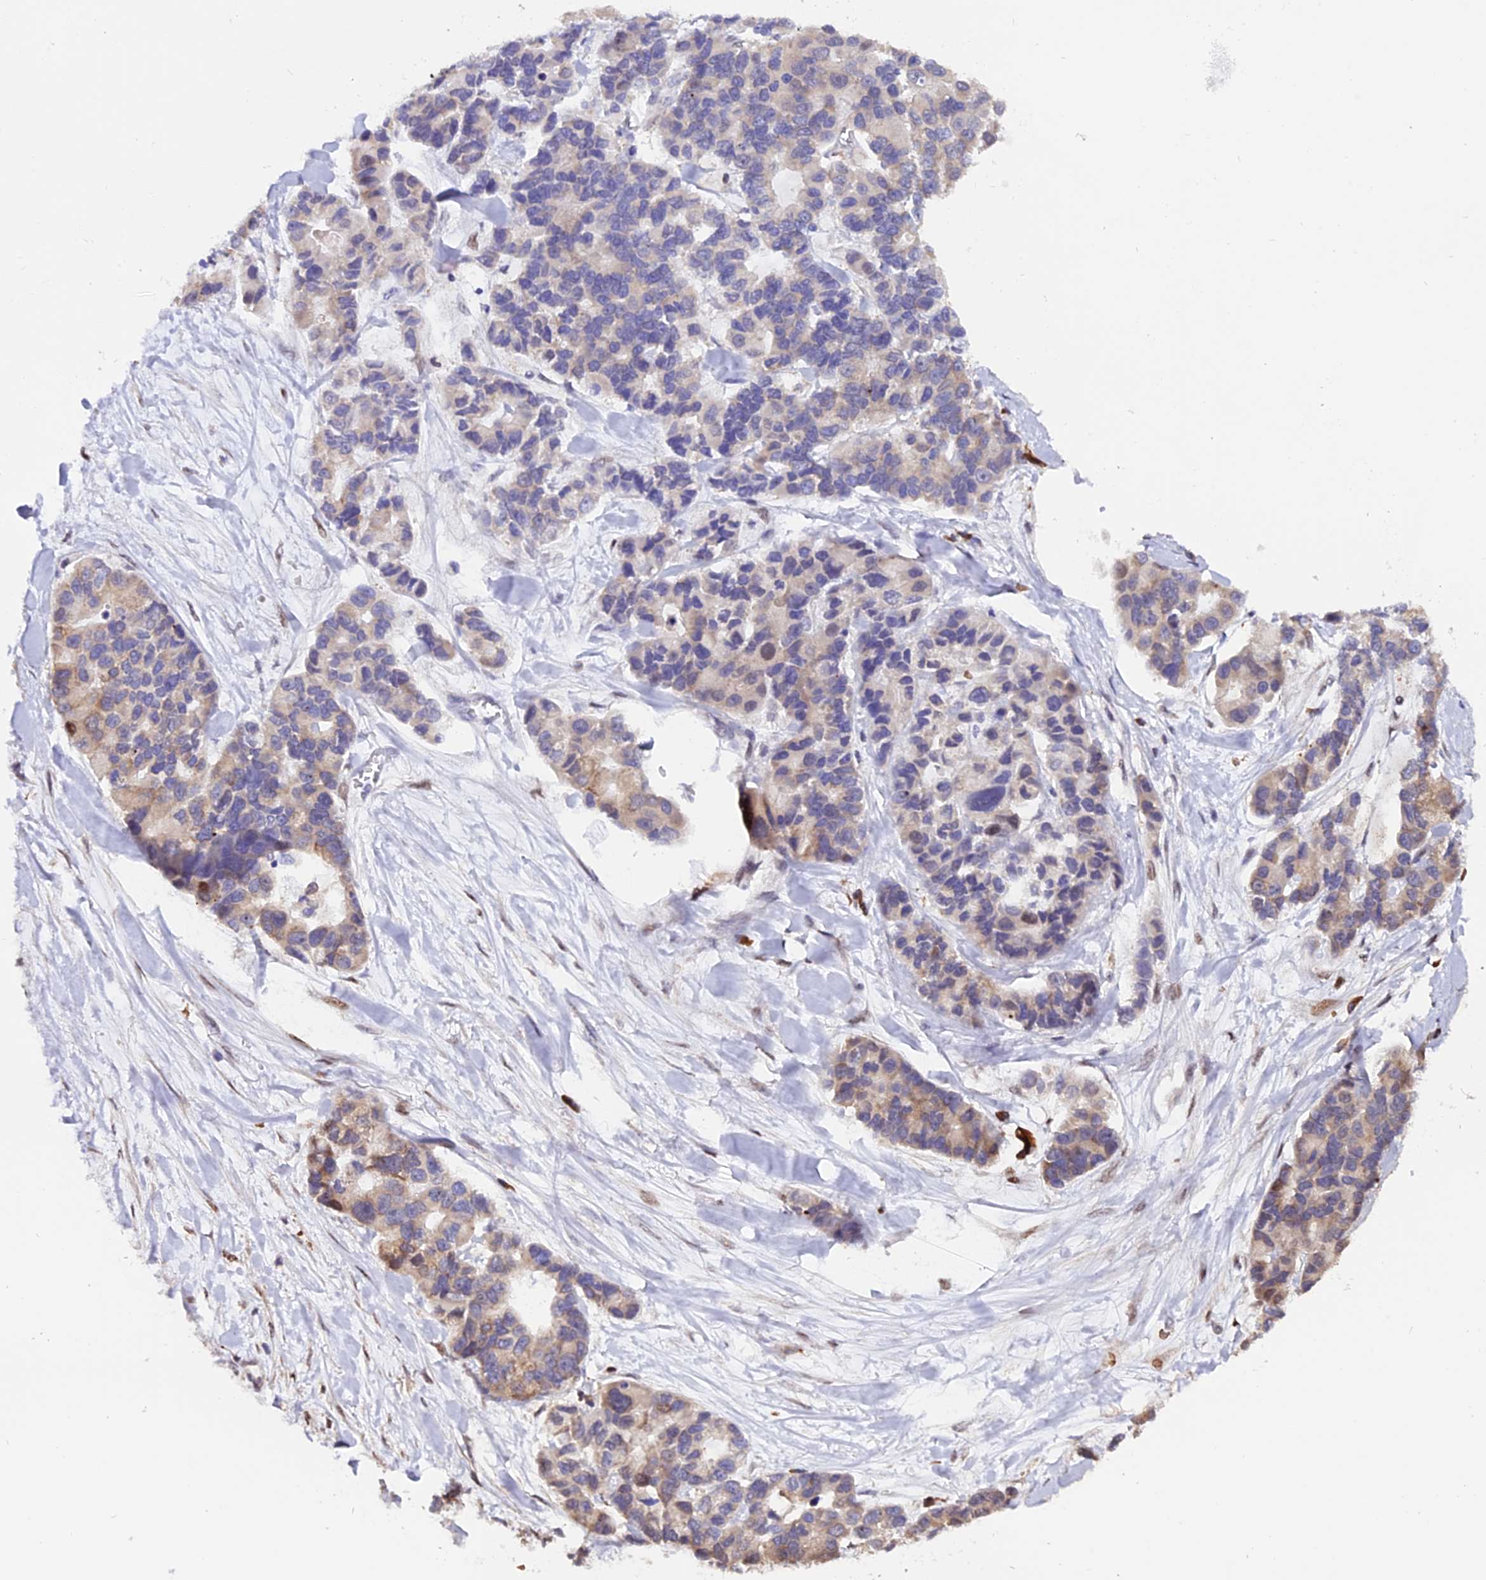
{"staining": {"intensity": "moderate", "quantity": "<25%", "location": "cytoplasmic/membranous"}, "tissue": "lung cancer", "cell_type": "Tumor cells", "image_type": "cancer", "snomed": [{"axis": "morphology", "description": "Adenocarcinoma, NOS"}, {"axis": "topography", "description": "Lung"}], "caption": "Protein analysis of lung cancer (adenocarcinoma) tissue shows moderate cytoplasmic/membranous staining in about <25% of tumor cells.", "gene": "HERPUD1", "patient": {"sex": "female", "age": 54}}